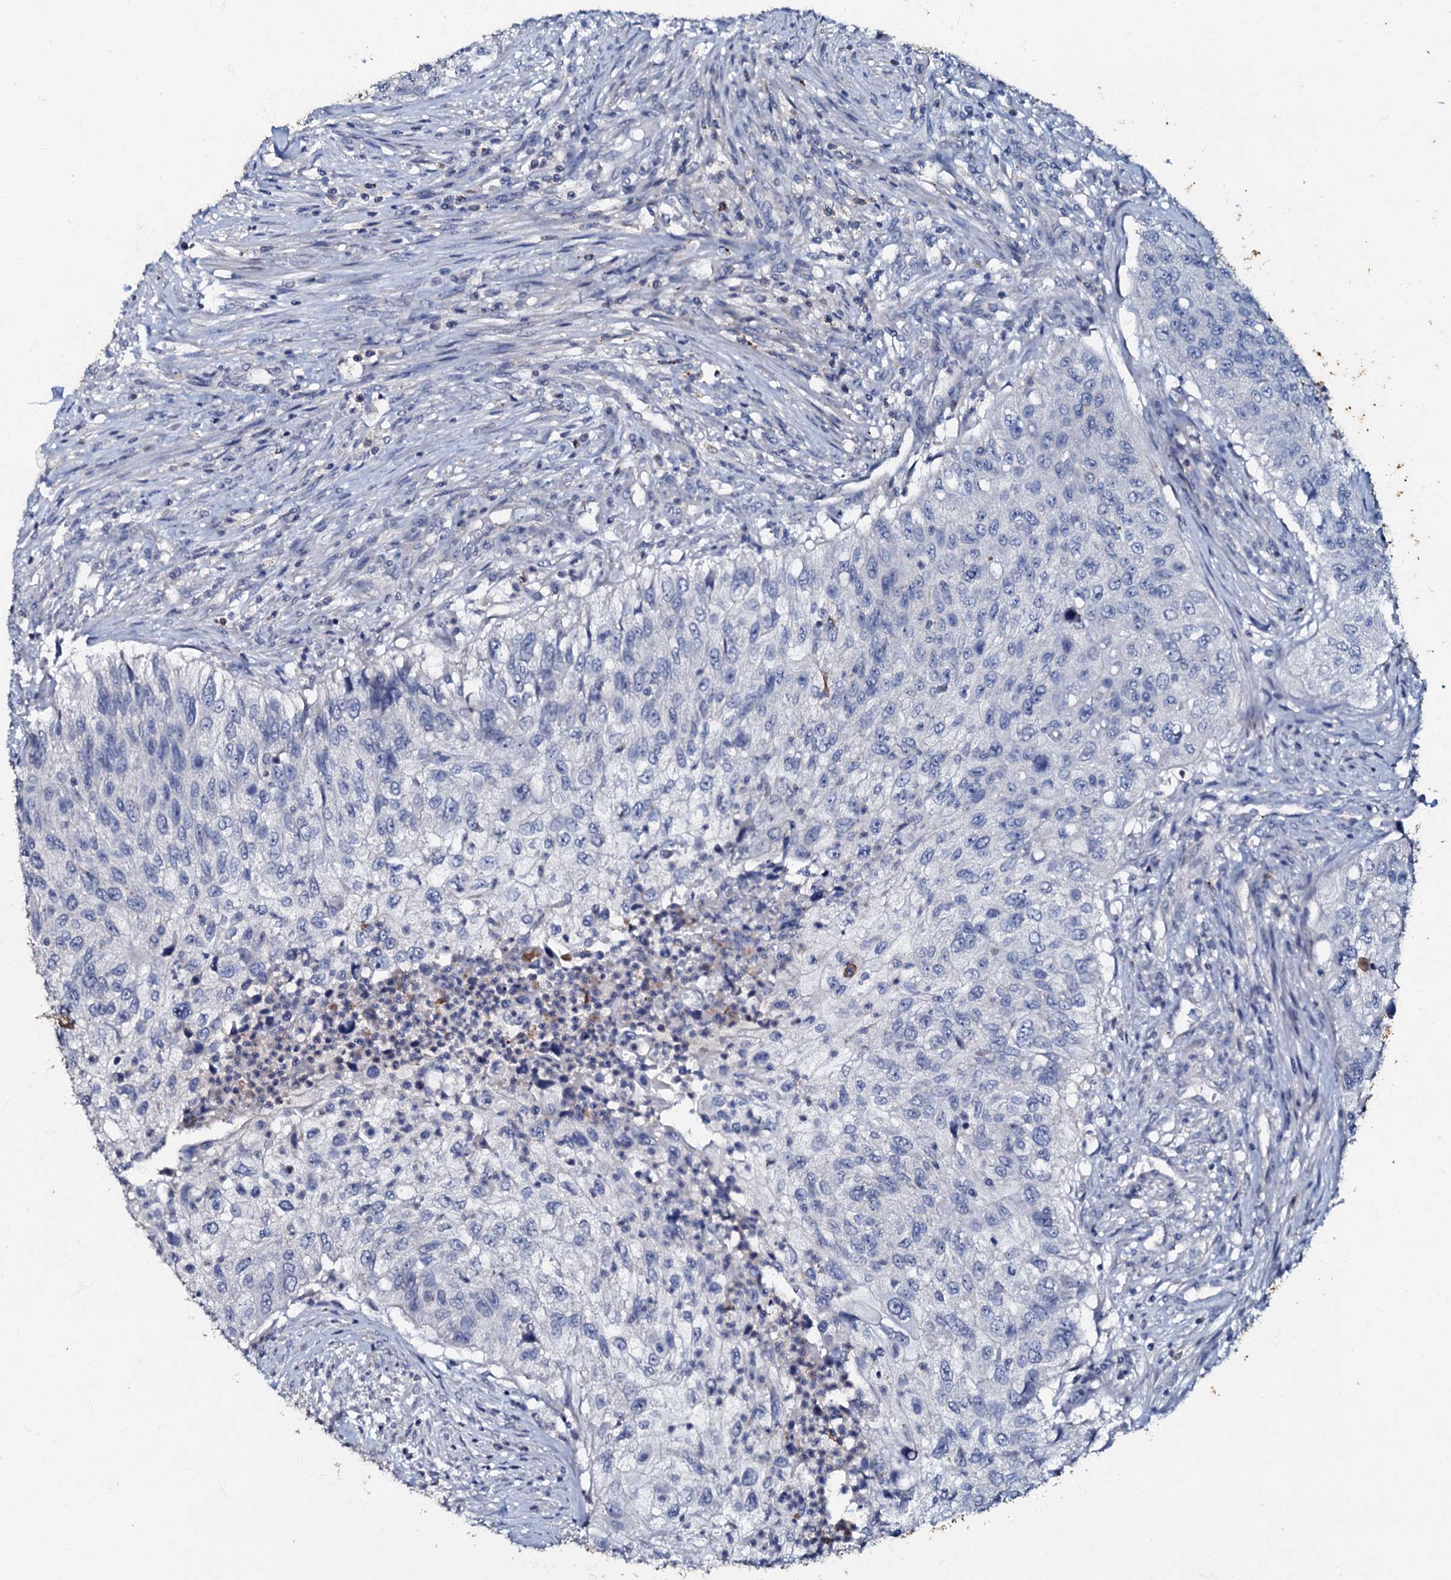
{"staining": {"intensity": "negative", "quantity": "none", "location": "none"}, "tissue": "urothelial cancer", "cell_type": "Tumor cells", "image_type": "cancer", "snomed": [{"axis": "morphology", "description": "Urothelial carcinoma, High grade"}, {"axis": "topography", "description": "Urinary bladder"}], "caption": "Immunohistochemistry (IHC) photomicrograph of neoplastic tissue: human urothelial cancer stained with DAB (3,3'-diaminobenzidine) displays no significant protein positivity in tumor cells.", "gene": "MANSC4", "patient": {"sex": "female", "age": 60}}